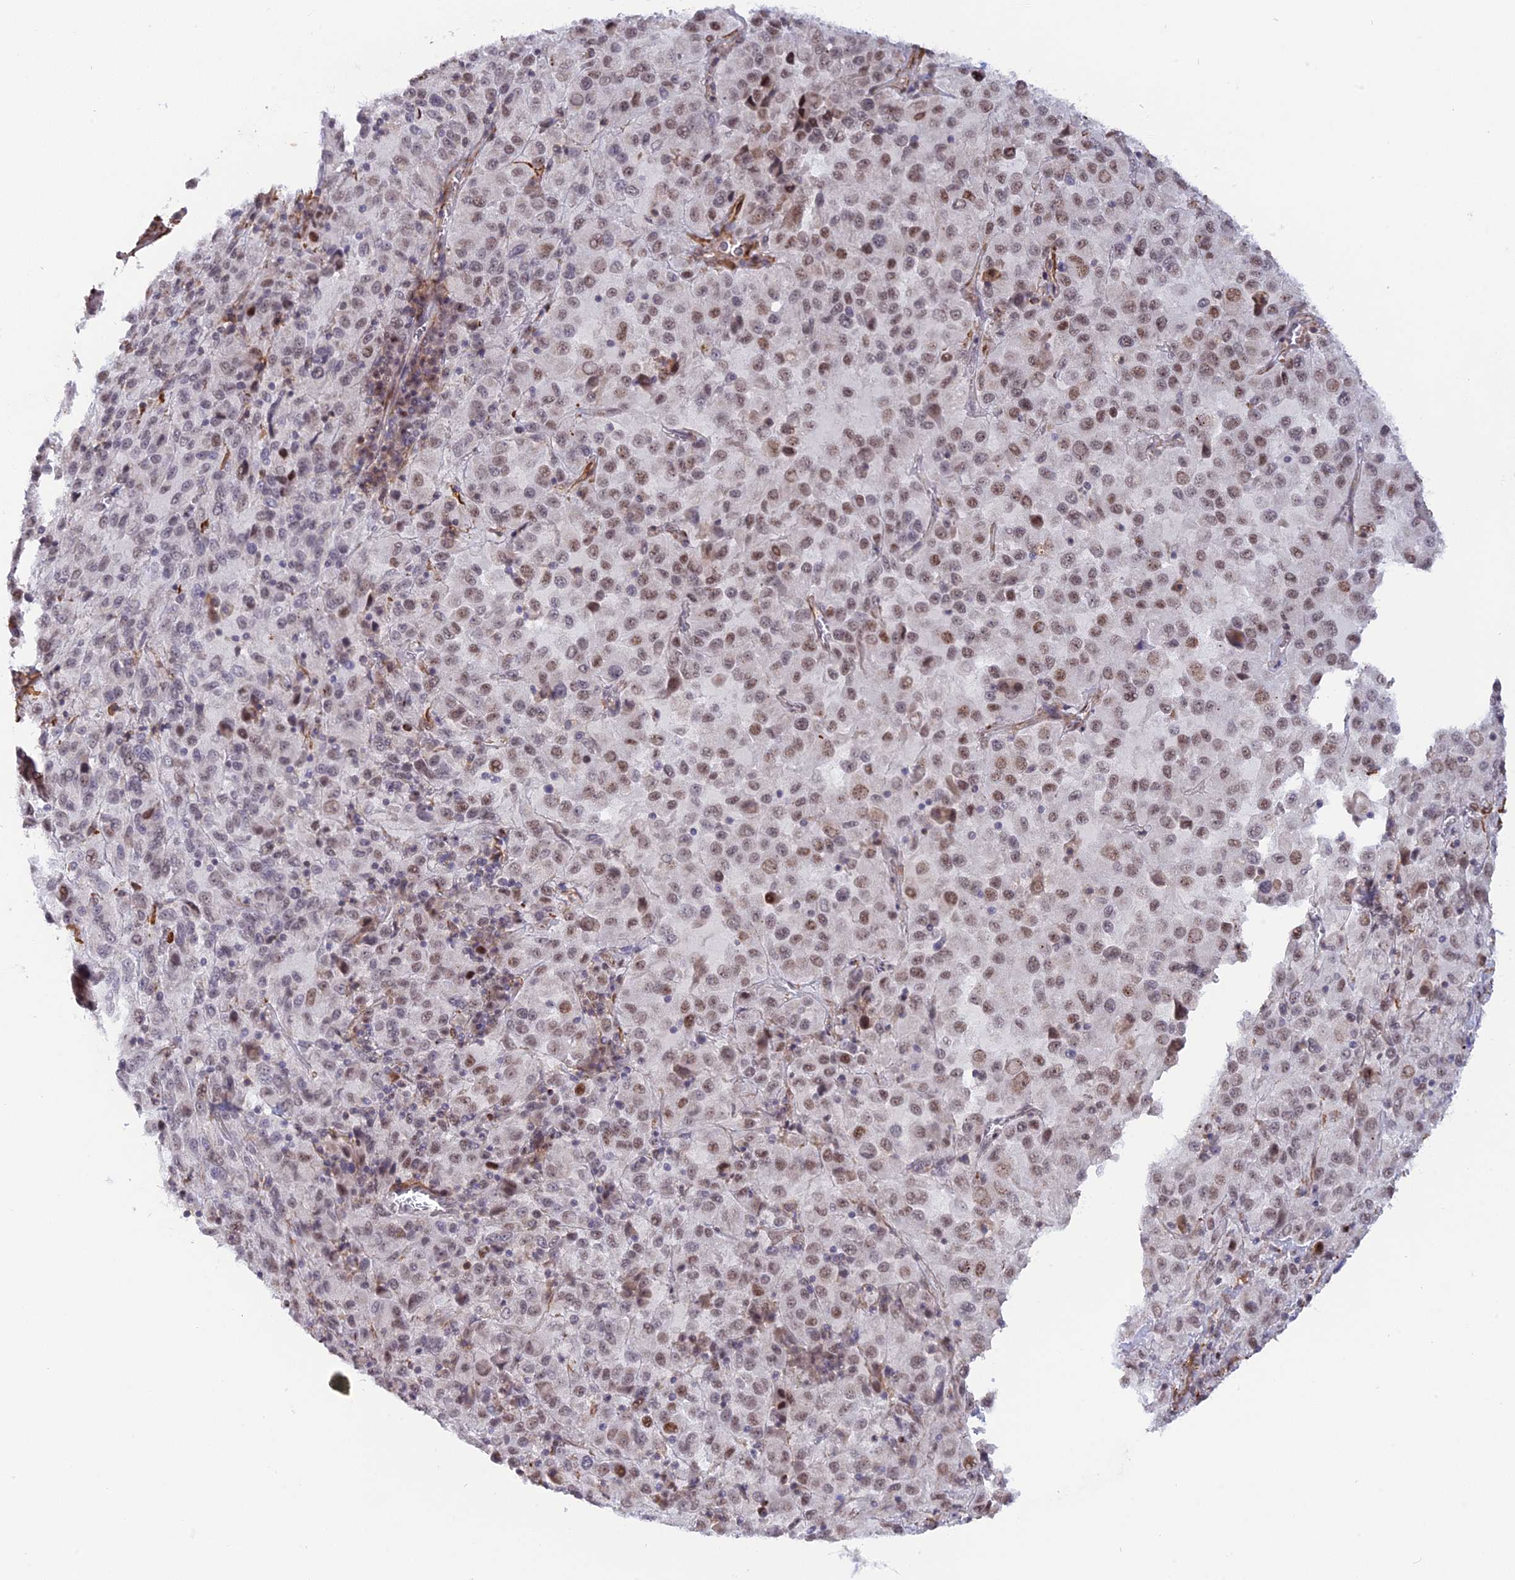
{"staining": {"intensity": "moderate", "quantity": ">75%", "location": "nuclear"}, "tissue": "melanoma", "cell_type": "Tumor cells", "image_type": "cancer", "snomed": [{"axis": "morphology", "description": "Malignant melanoma, Metastatic site"}, {"axis": "topography", "description": "Lung"}], "caption": "The immunohistochemical stain labels moderate nuclear positivity in tumor cells of melanoma tissue.", "gene": "CCDC154", "patient": {"sex": "male", "age": 64}}